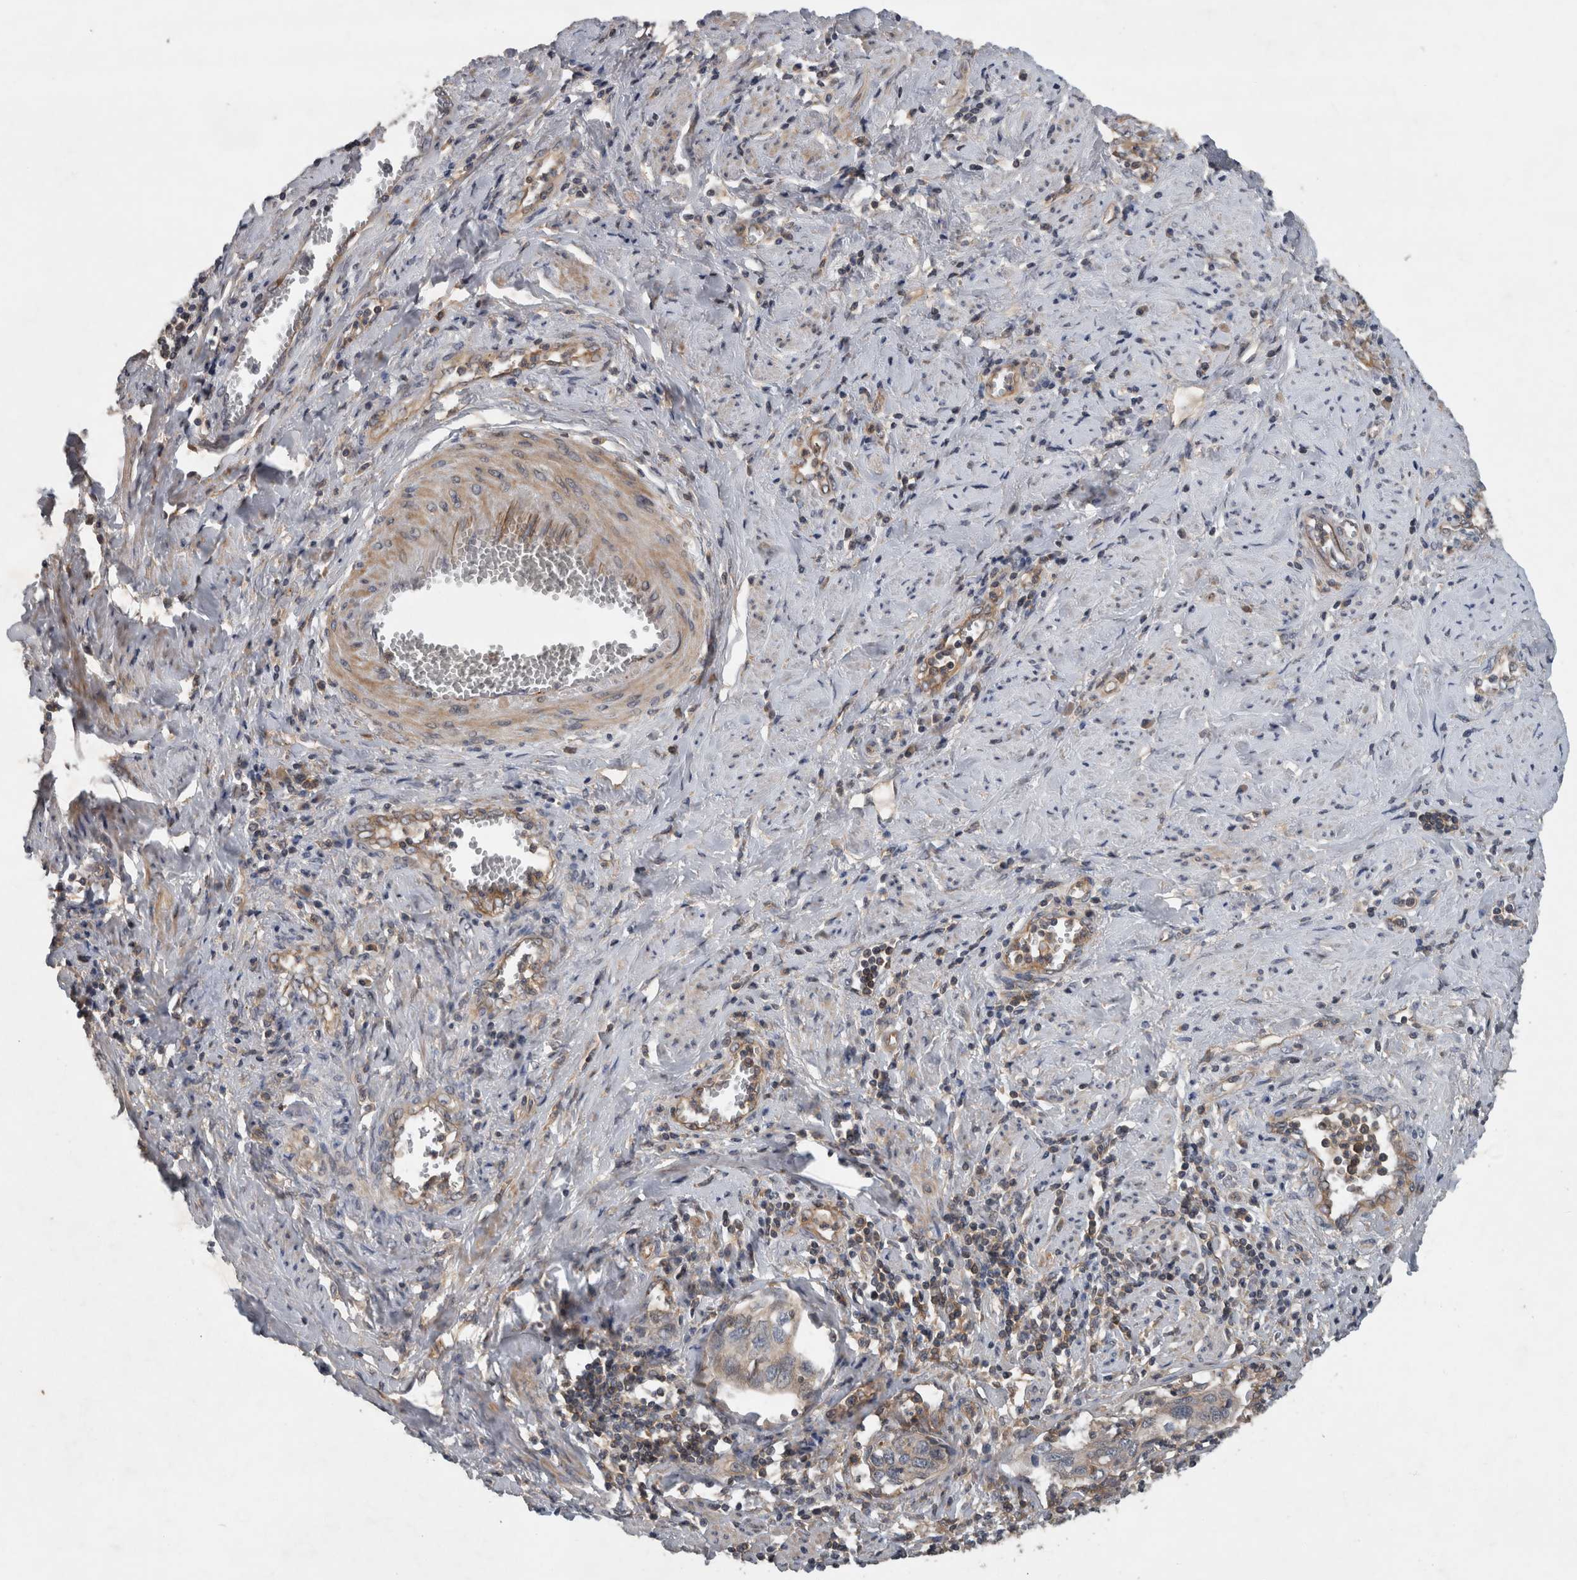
{"staining": {"intensity": "negative", "quantity": "none", "location": "none"}, "tissue": "cervical cancer", "cell_type": "Tumor cells", "image_type": "cancer", "snomed": [{"axis": "morphology", "description": "Squamous cell carcinoma, NOS"}, {"axis": "topography", "description": "Cervix"}], "caption": "The photomicrograph shows no significant expression in tumor cells of cervical cancer (squamous cell carcinoma).", "gene": "SCARA5", "patient": {"sex": "female", "age": 53}}